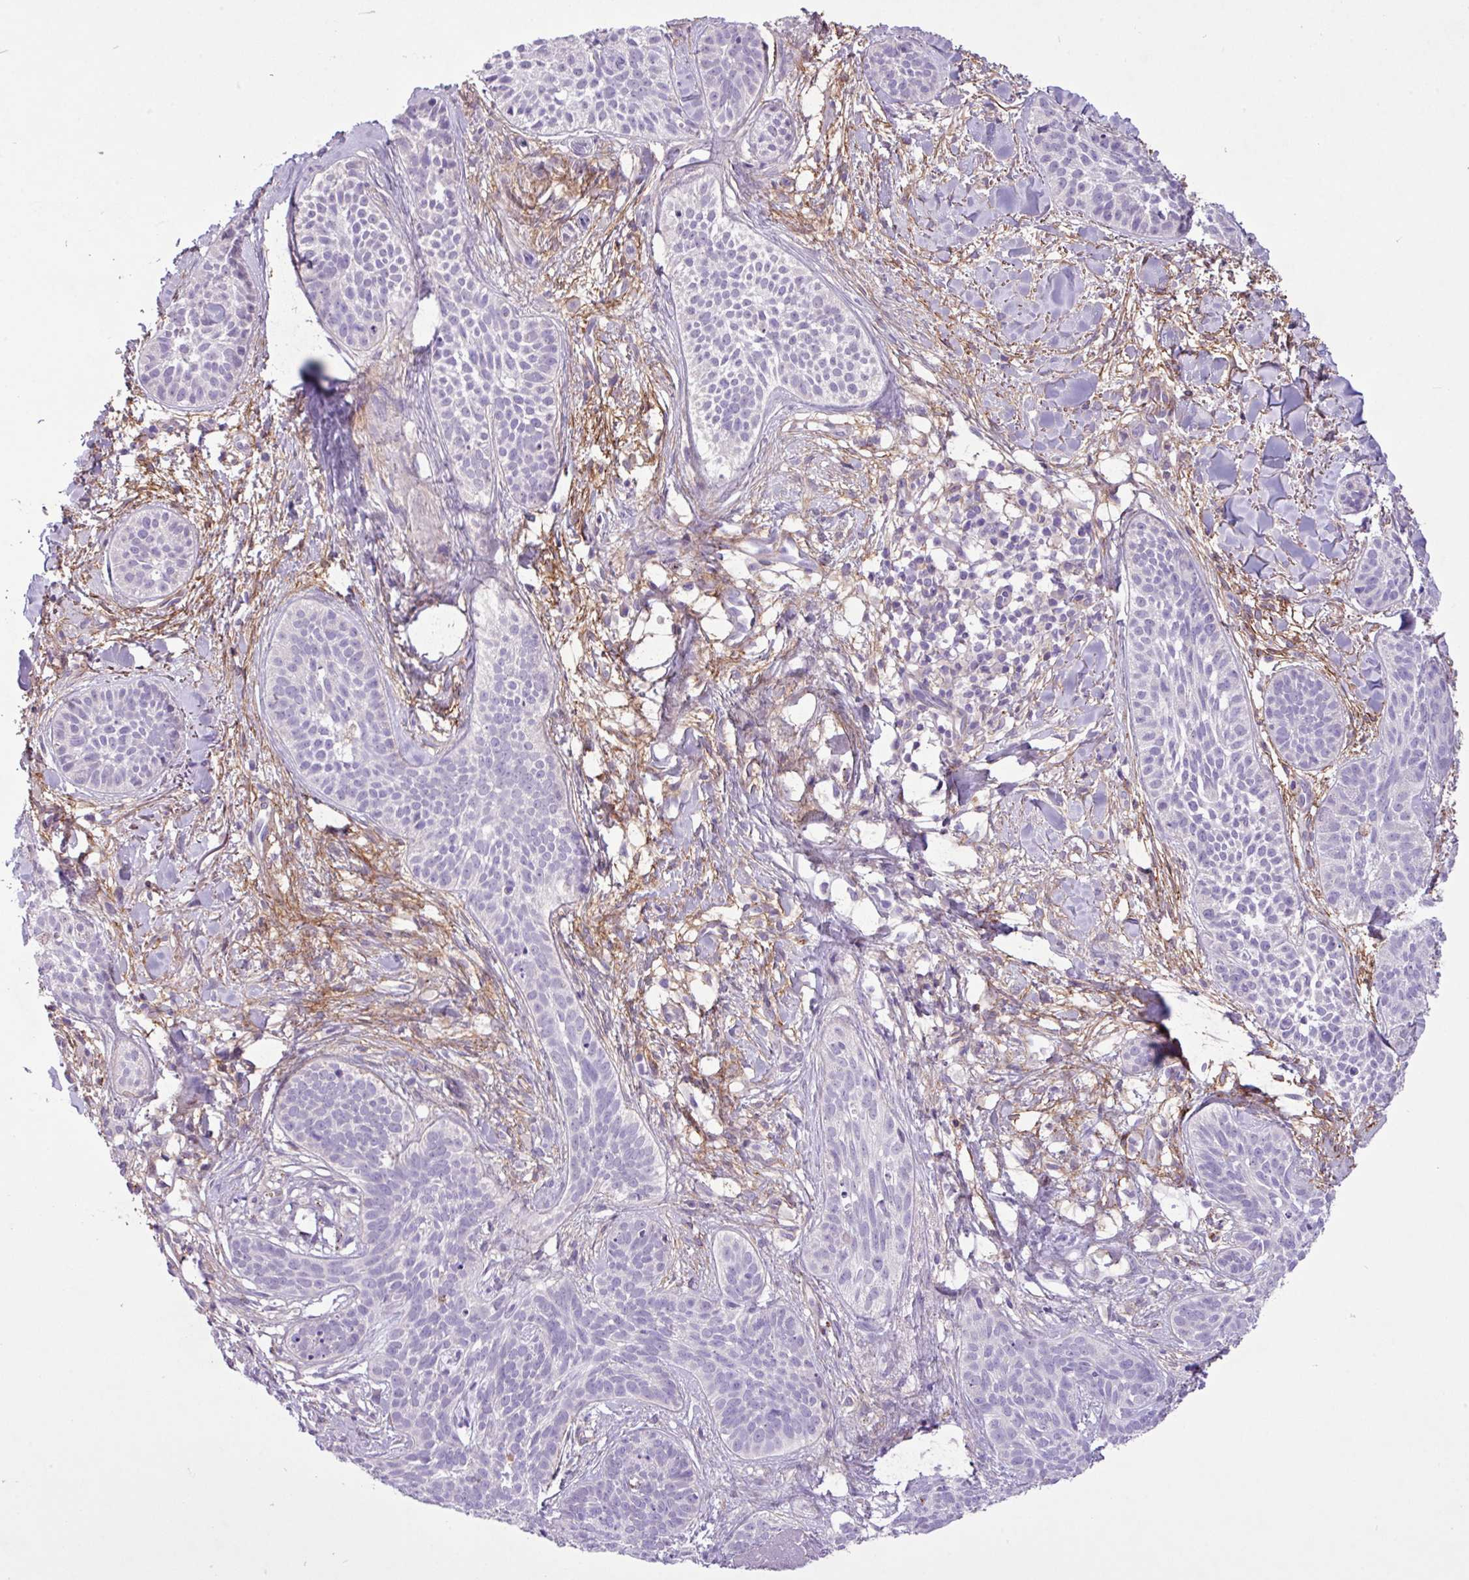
{"staining": {"intensity": "negative", "quantity": "none", "location": "none"}, "tissue": "skin cancer", "cell_type": "Tumor cells", "image_type": "cancer", "snomed": [{"axis": "morphology", "description": "Basal cell carcinoma"}, {"axis": "topography", "description": "Skin"}], "caption": "There is no significant positivity in tumor cells of basal cell carcinoma (skin).", "gene": "CD248", "patient": {"sex": "male", "age": 52}}